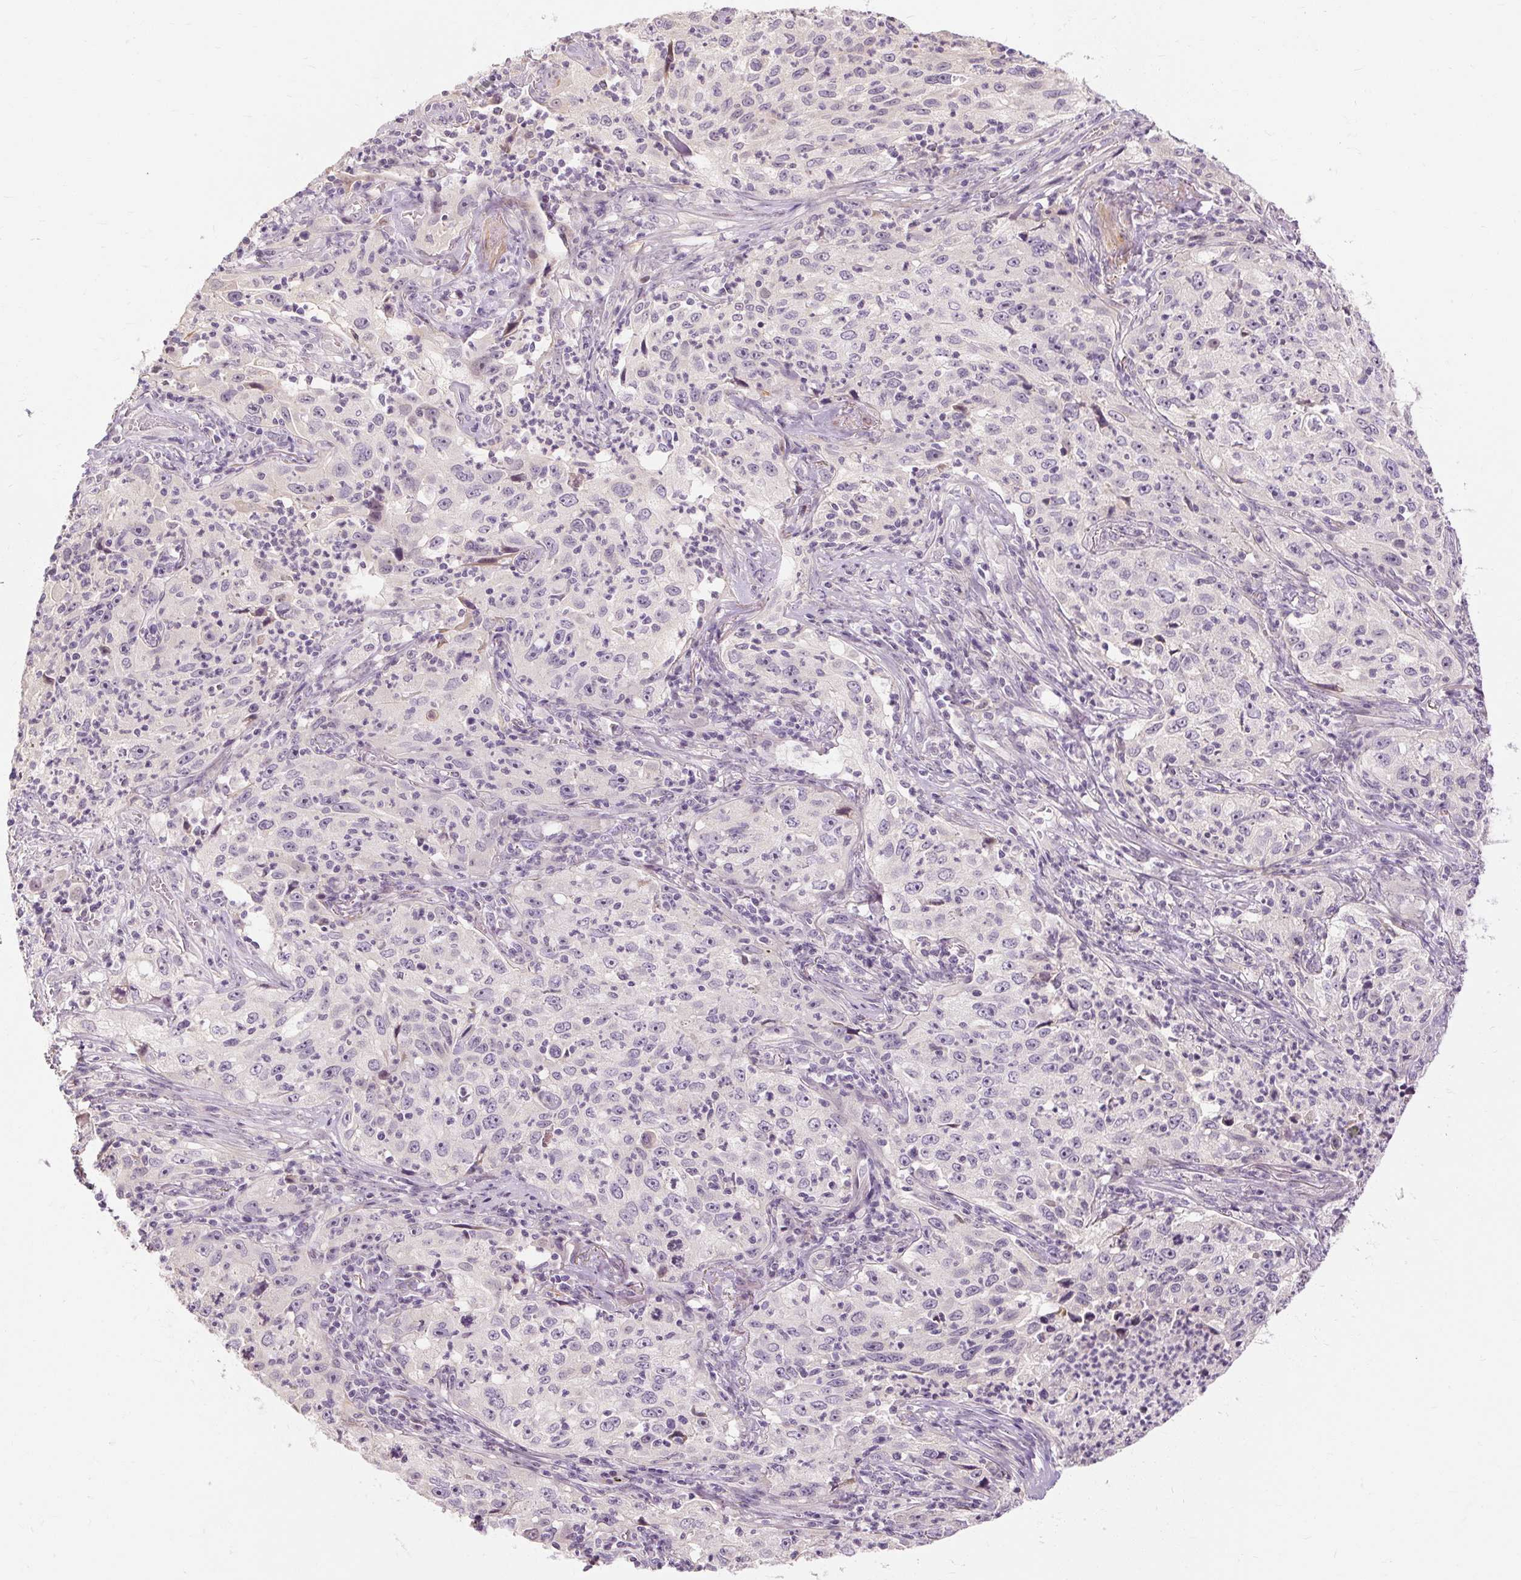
{"staining": {"intensity": "negative", "quantity": "none", "location": "none"}, "tissue": "lung cancer", "cell_type": "Tumor cells", "image_type": "cancer", "snomed": [{"axis": "morphology", "description": "Squamous cell carcinoma, NOS"}, {"axis": "topography", "description": "Lung"}], "caption": "This is a image of immunohistochemistry staining of lung cancer, which shows no staining in tumor cells.", "gene": "CAPN3", "patient": {"sex": "male", "age": 71}}